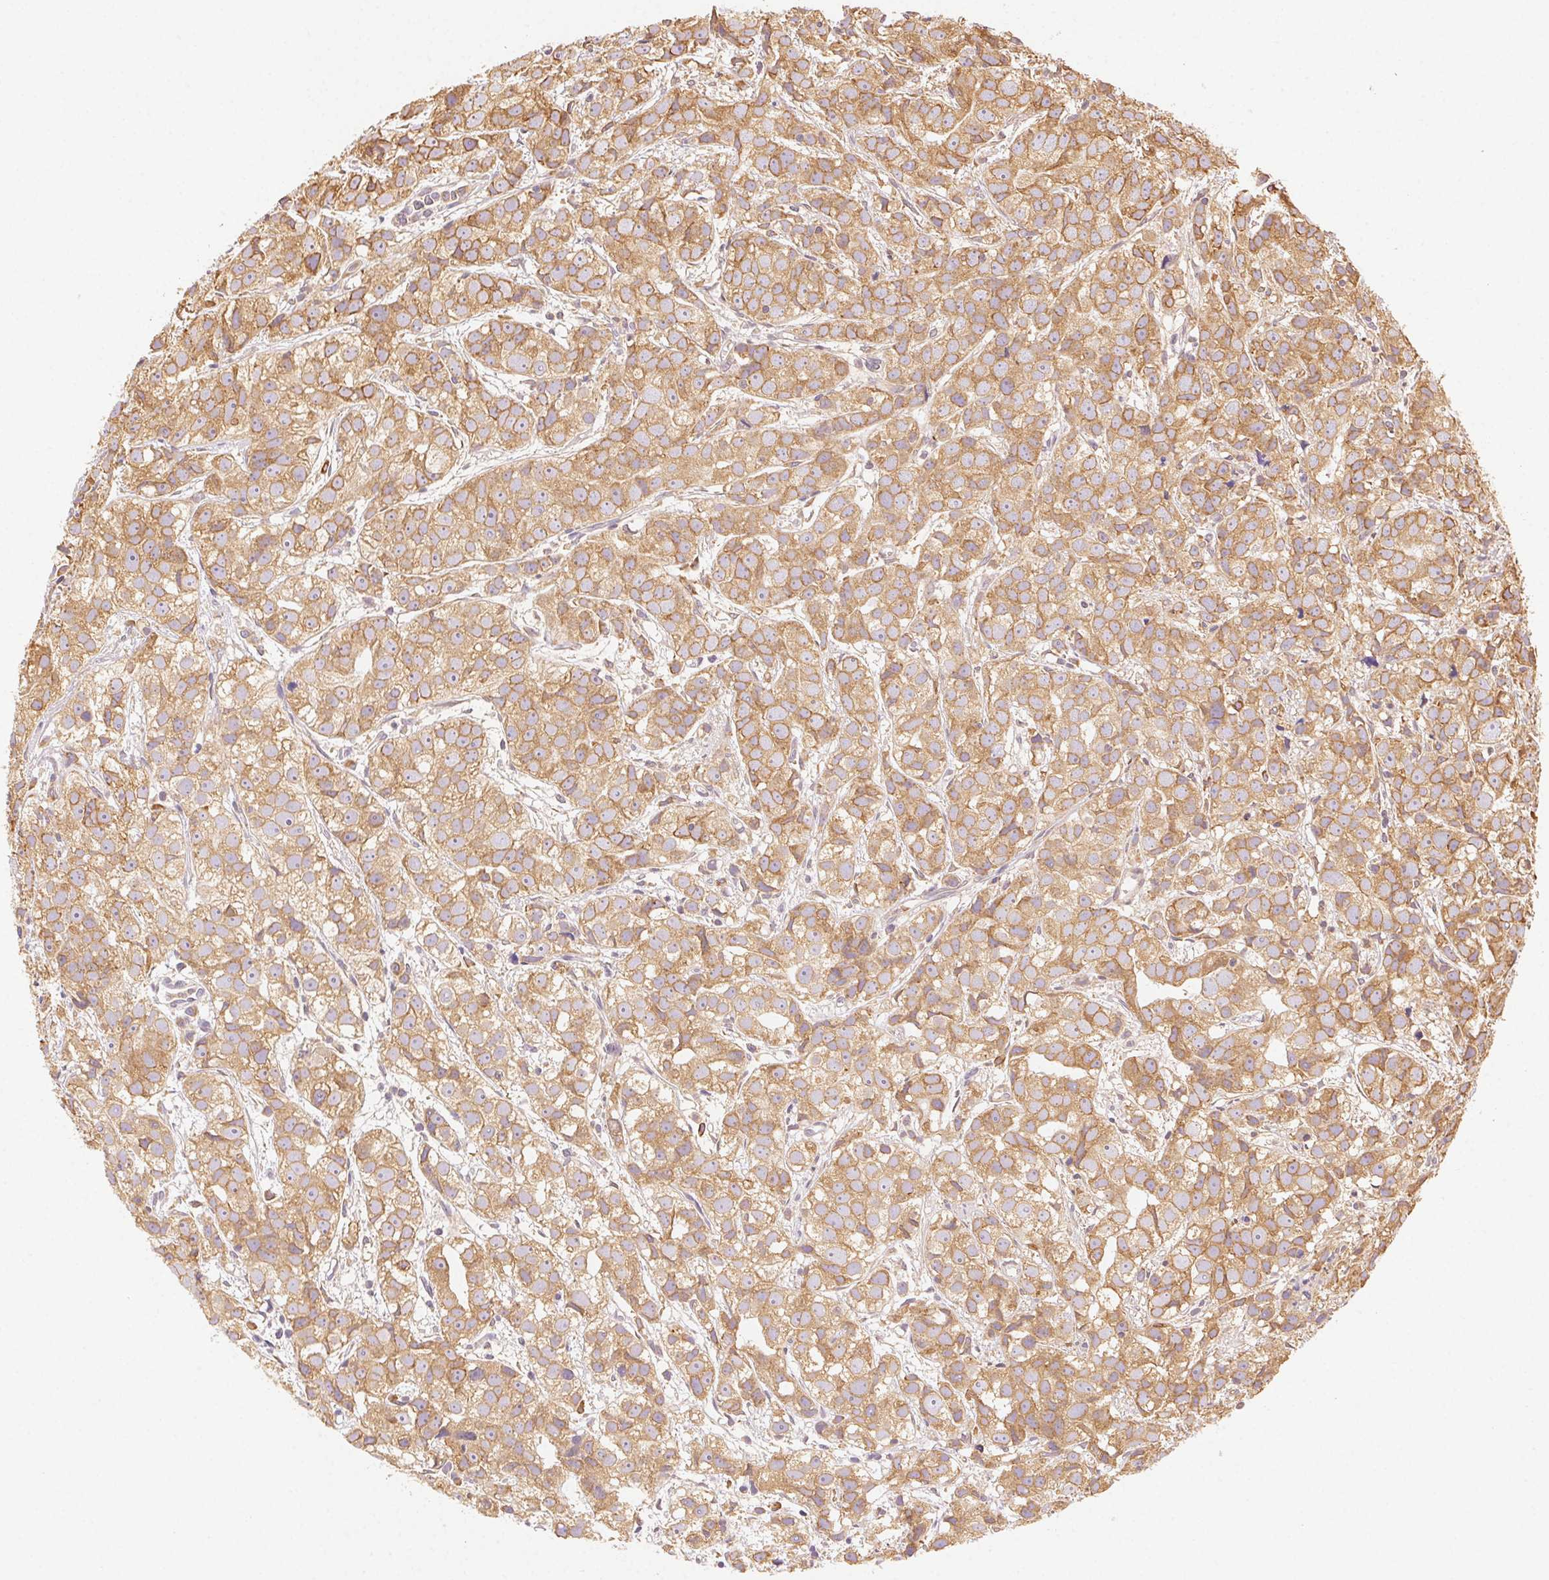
{"staining": {"intensity": "moderate", "quantity": ">75%", "location": "cytoplasmic/membranous"}, "tissue": "prostate cancer", "cell_type": "Tumor cells", "image_type": "cancer", "snomed": [{"axis": "morphology", "description": "Adenocarcinoma, High grade"}, {"axis": "topography", "description": "Prostate"}], "caption": "An immunohistochemistry (IHC) image of tumor tissue is shown. Protein staining in brown shows moderate cytoplasmic/membranous positivity in prostate cancer within tumor cells.", "gene": "ENTREP1", "patient": {"sex": "male", "age": 68}}